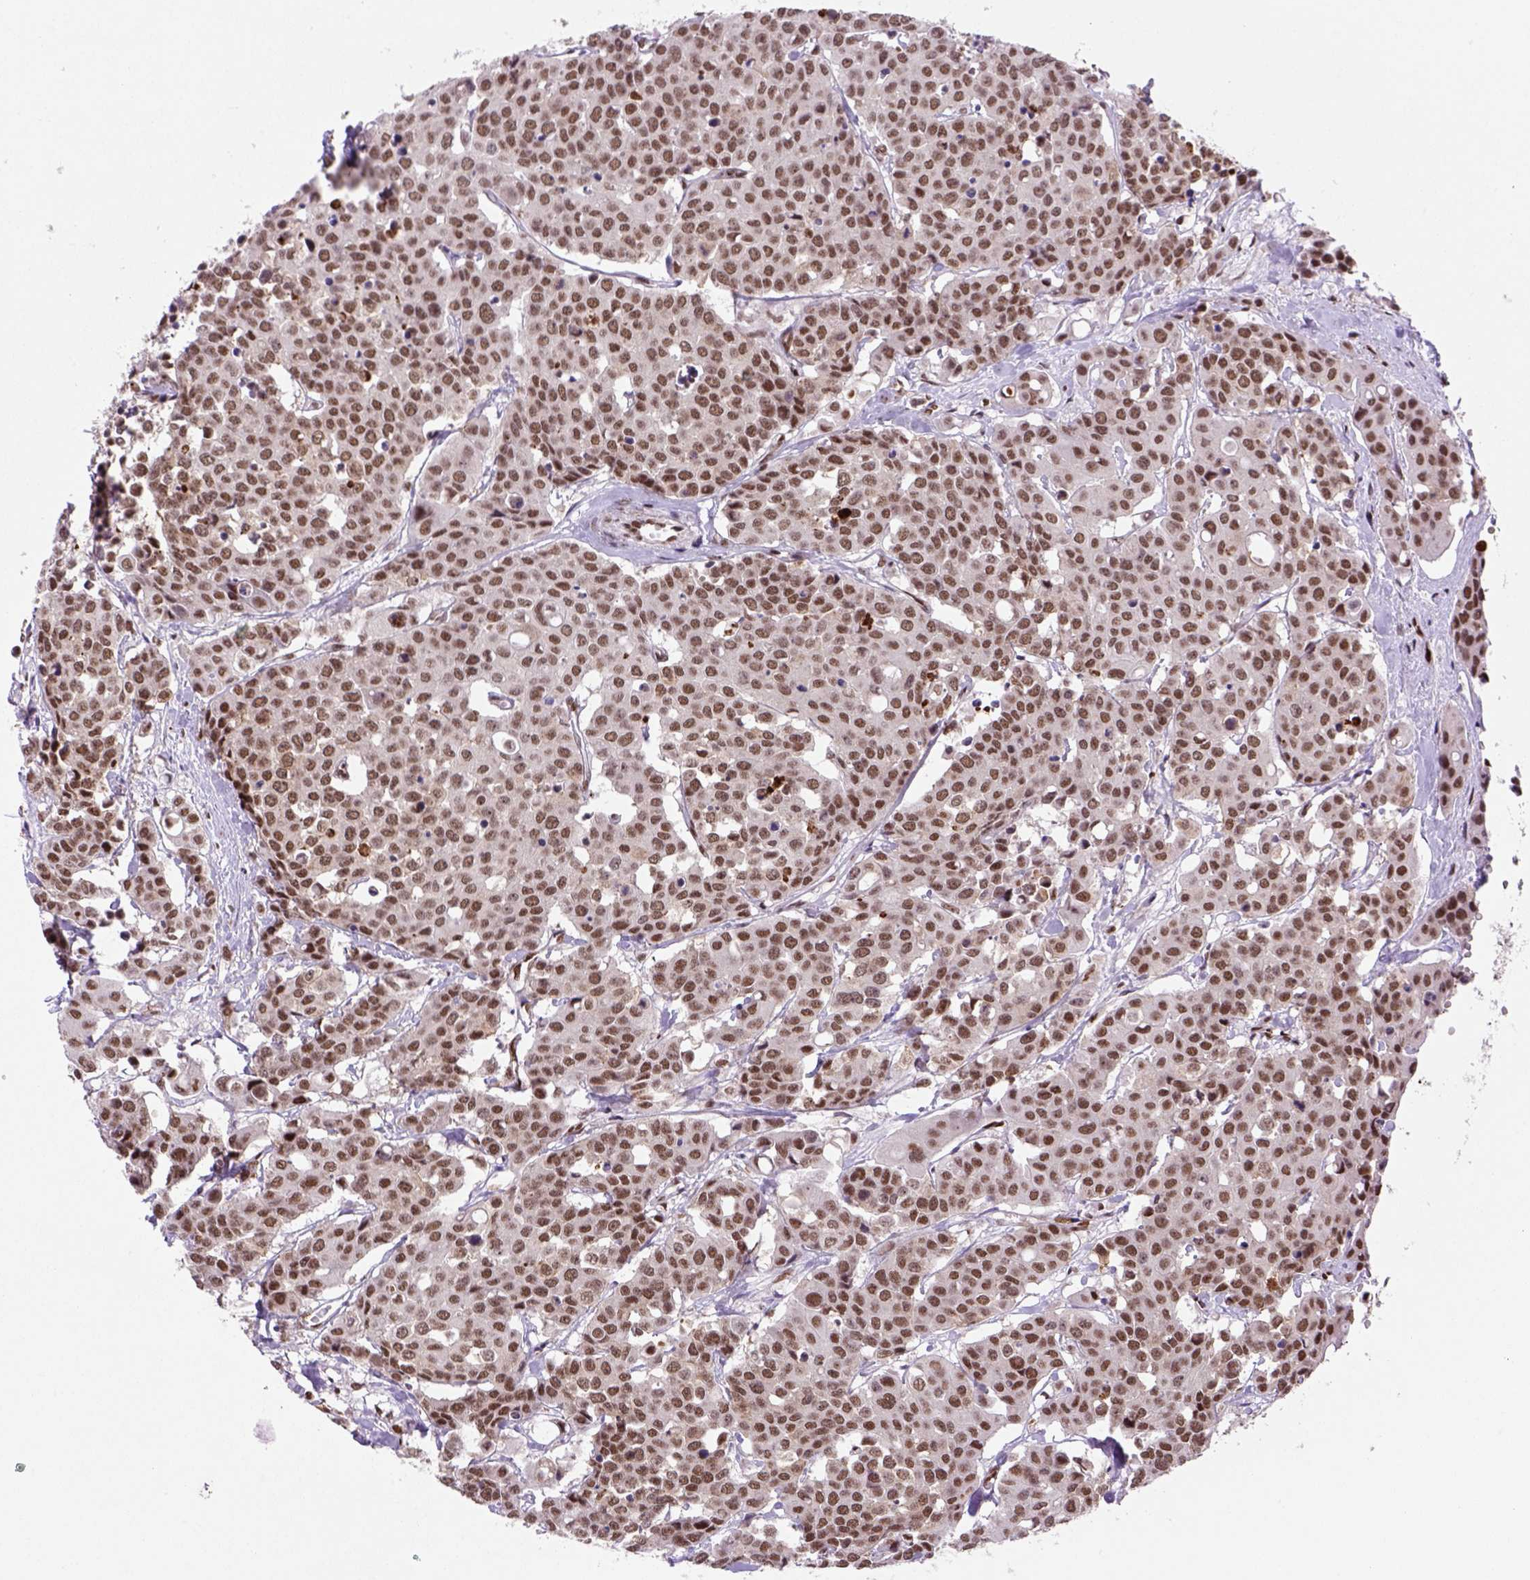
{"staining": {"intensity": "moderate", "quantity": ">75%", "location": "nuclear"}, "tissue": "carcinoid", "cell_type": "Tumor cells", "image_type": "cancer", "snomed": [{"axis": "morphology", "description": "Carcinoid, malignant, NOS"}, {"axis": "topography", "description": "Colon"}], "caption": "Tumor cells display medium levels of moderate nuclear staining in about >75% of cells in human malignant carcinoid. Using DAB (brown) and hematoxylin (blue) stains, captured at high magnification using brightfield microscopy.", "gene": "NSMCE2", "patient": {"sex": "male", "age": 81}}